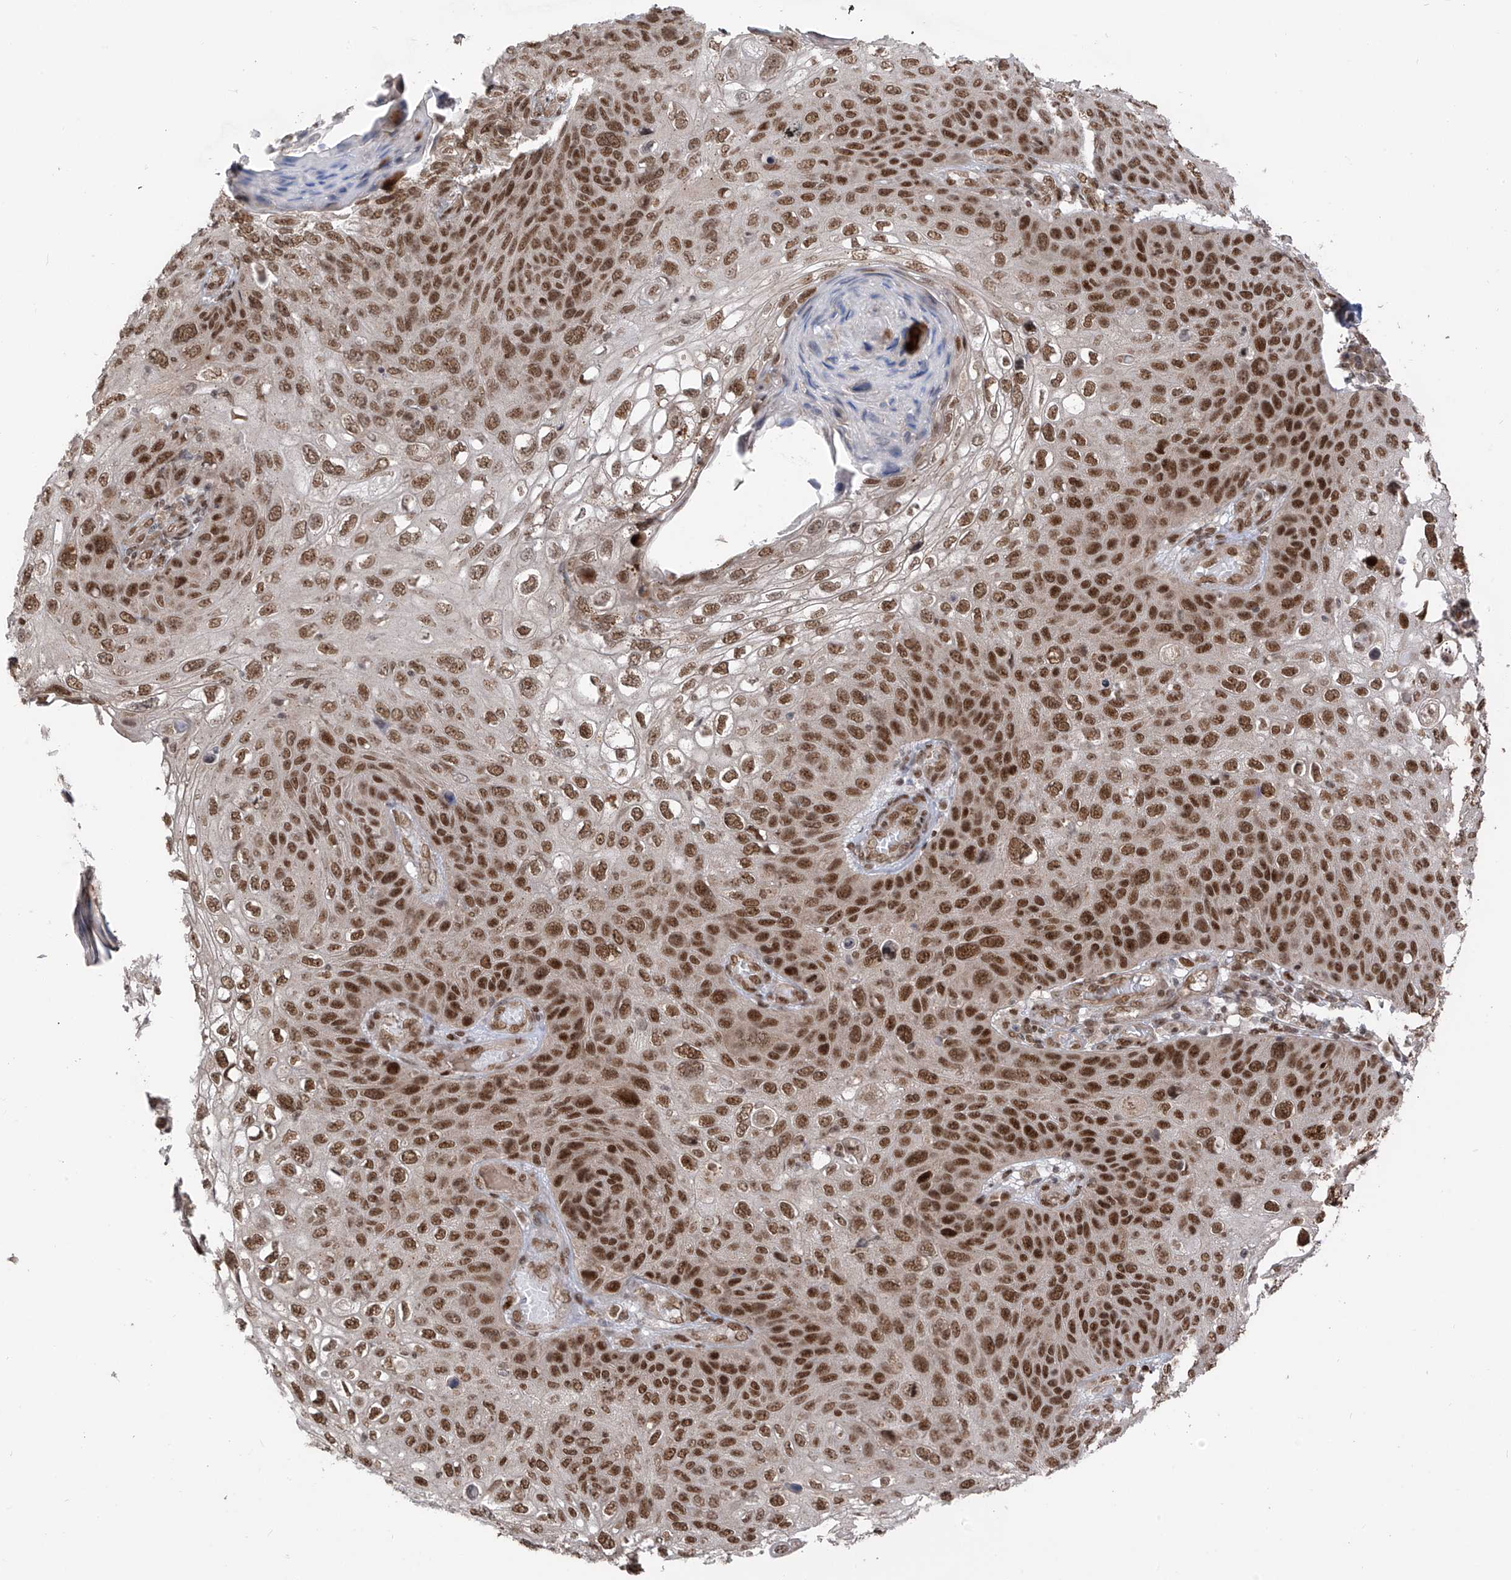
{"staining": {"intensity": "moderate", "quantity": ">75%", "location": "nuclear"}, "tissue": "skin cancer", "cell_type": "Tumor cells", "image_type": "cancer", "snomed": [{"axis": "morphology", "description": "Squamous cell carcinoma, NOS"}, {"axis": "topography", "description": "Skin"}], "caption": "DAB (3,3'-diaminobenzidine) immunohistochemical staining of human skin cancer (squamous cell carcinoma) displays moderate nuclear protein staining in about >75% of tumor cells.", "gene": "ARHGEF3", "patient": {"sex": "female", "age": 90}}